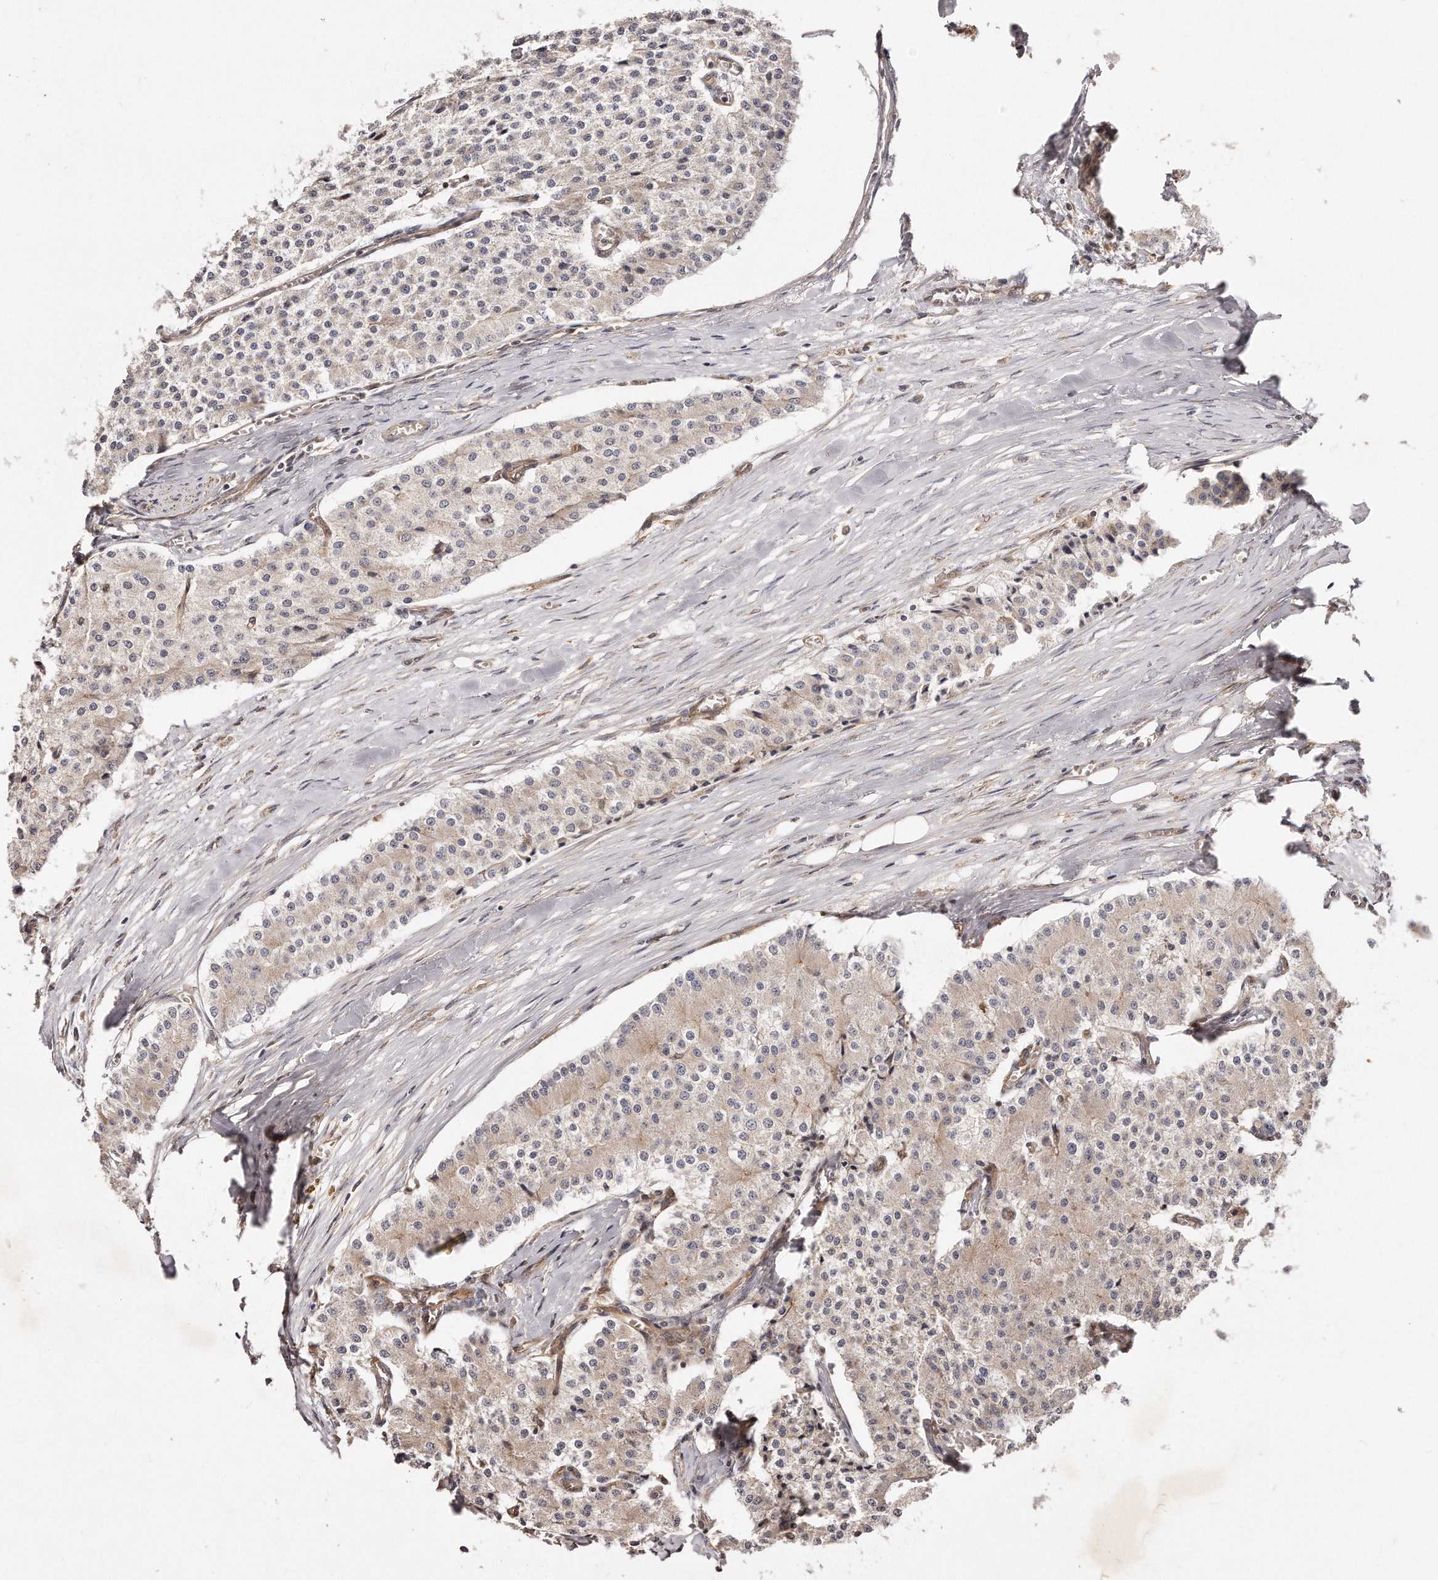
{"staining": {"intensity": "weak", "quantity": "<25%", "location": "cytoplasmic/membranous"}, "tissue": "carcinoid", "cell_type": "Tumor cells", "image_type": "cancer", "snomed": [{"axis": "morphology", "description": "Carcinoid, malignant, NOS"}, {"axis": "topography", "description": "Colon"}], "caption": "Human malignant carcinoid stained for a protein using immunohistochemistry (IHC) reveals no positivity in tumor cells.", "gene": "GBP4", "patient": {"sex": "female", "age": 52}}